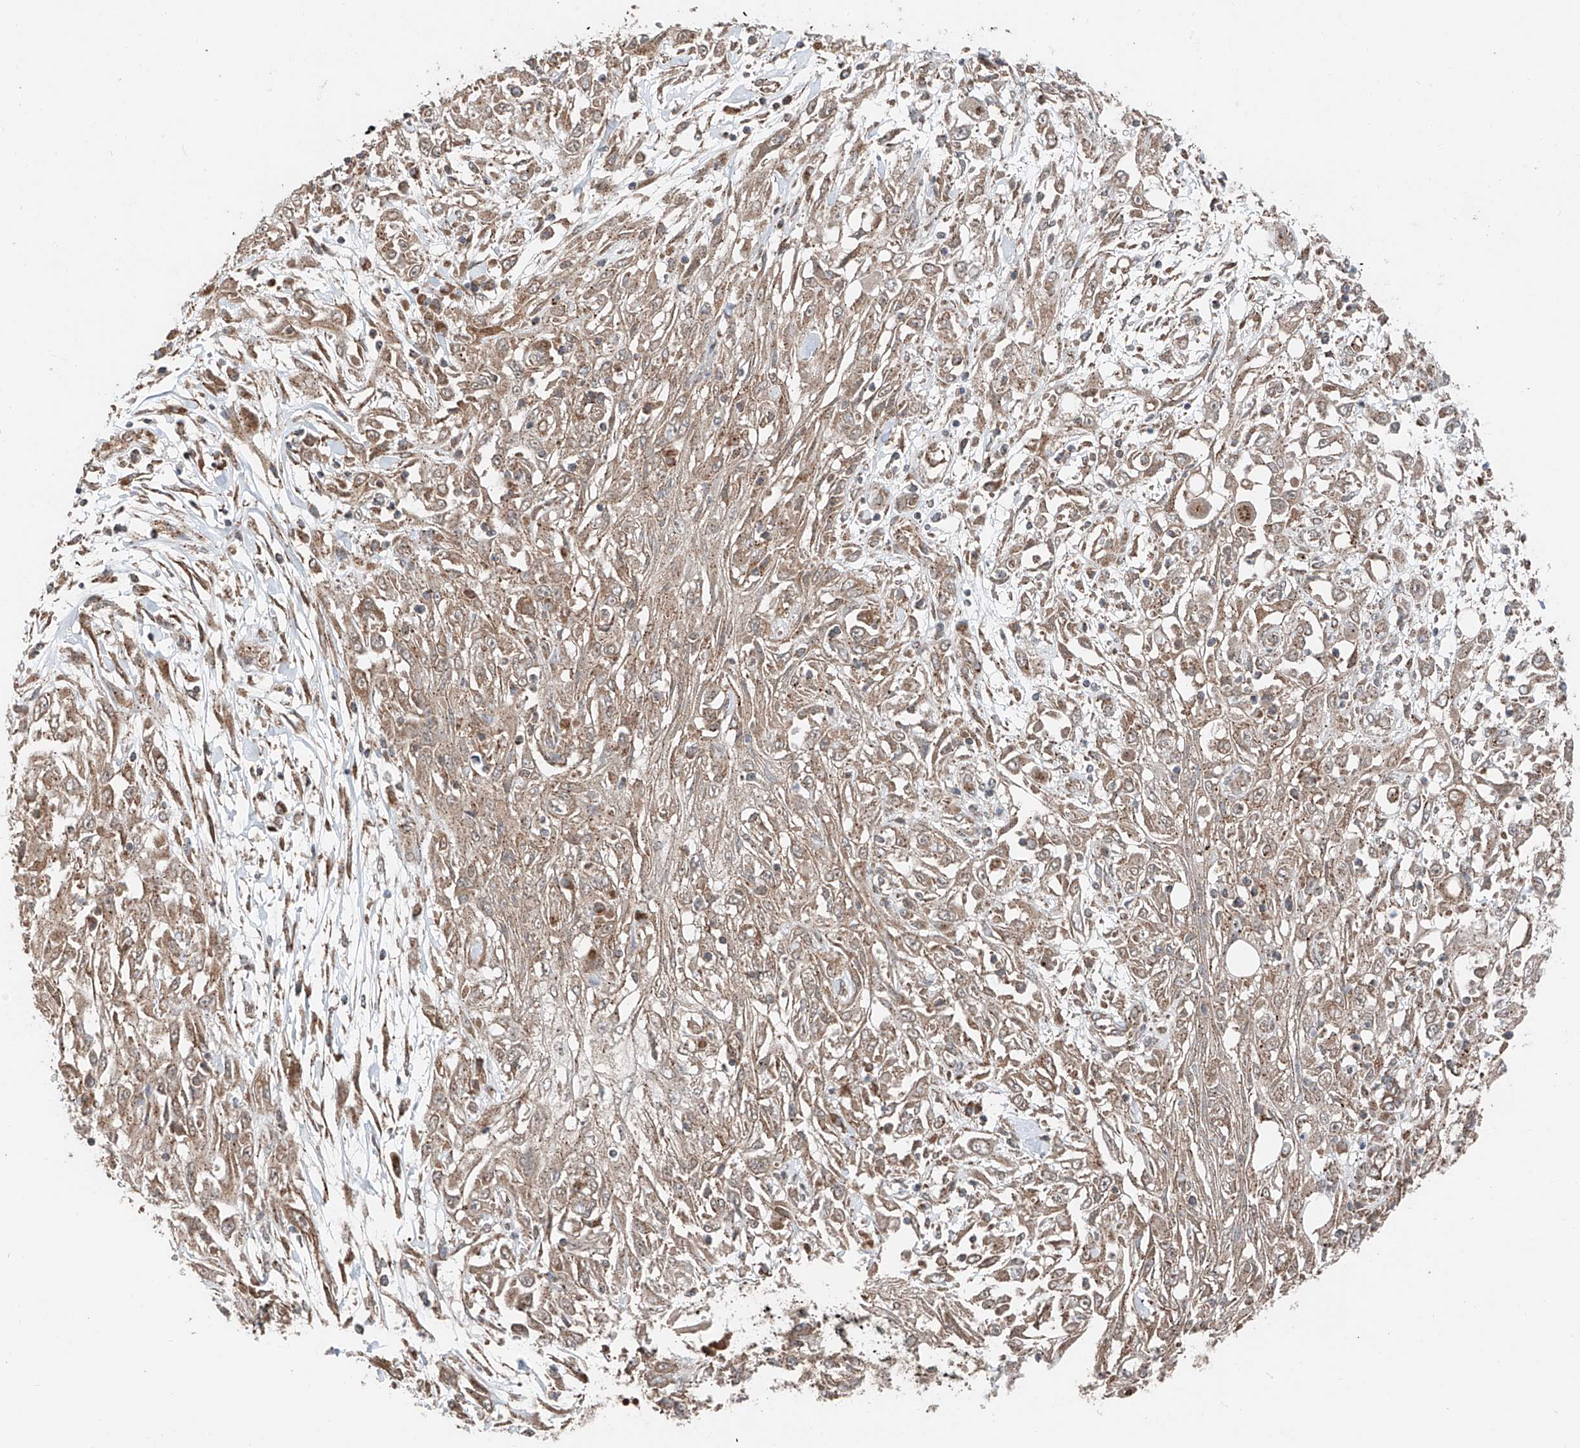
{"staining": {"intensity": "weak", "quantity": ">75%", "location": "cytoplasmic/membranous"}, "tissue": "skin cancer", "cell_type": "Tumor cells", "image_type": "cancer", "snomed": [{"axis": "morphology", "description": "Squamous cell carcinoma, NOS"}, {"axis": "morphology", "description": "Squamous cell carcinoma, metastatic, NOS"}, {"axis": "topography", "description": "Skin"}, {"axis": "topography", "description": "Lymph node"}], "caption": "Immunohistochemical staining of human skin metastatic squamous cell carcinoma exhibits weak cytoplasmic/membranous protein expression in approximately >75% of tumor cells.", "gene": "CEP162", "patient": {"sex": "male", "age": 75}}